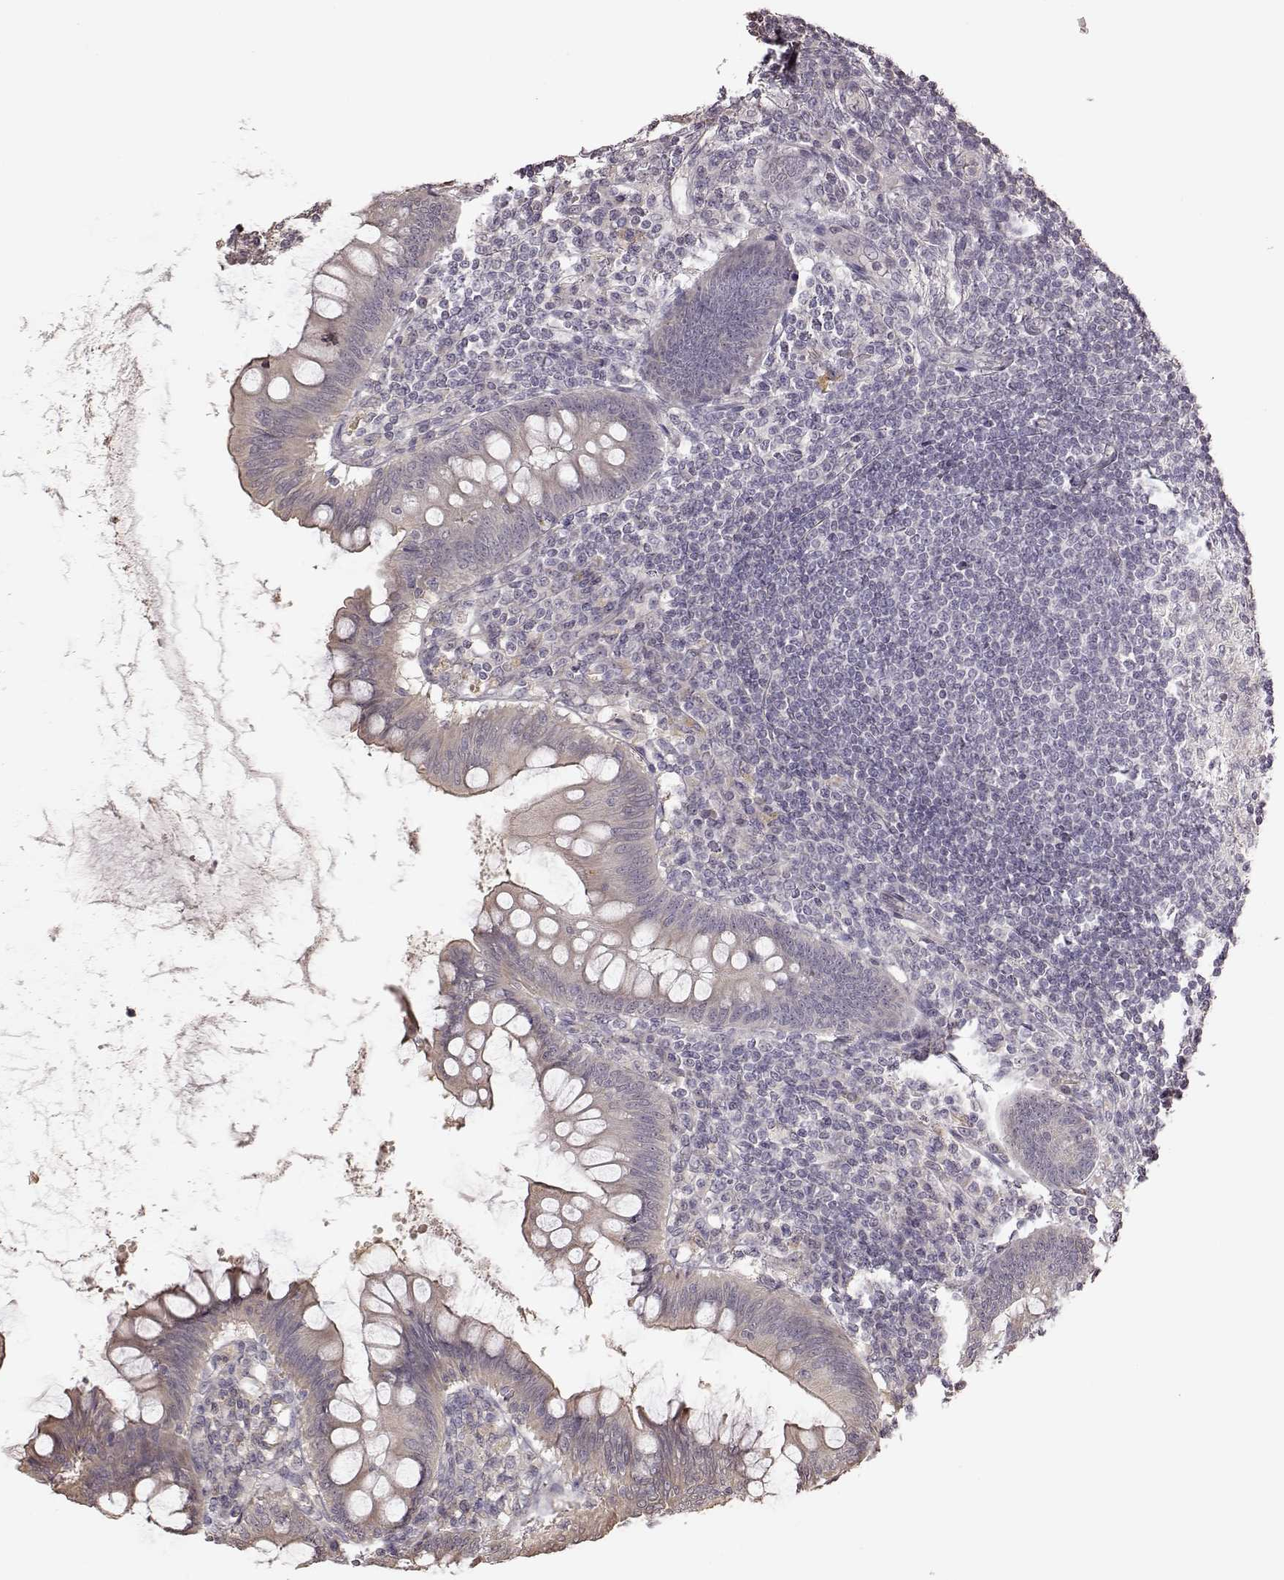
{"staining": {"intensity": "weak", "quantity": ">75%", "location": "cytoplasmic/membranous"}, "tissue": "appendix", "cell_type": "Glandular cells", "image_type": "normal", "snomed": [{"axis": "morphology", "description": "Normal tissue, NOS"}, {"axis": "topography", "description": "Appendix"}], "caption": "This is a photomicrograph of immunohistochemistry (IHC) staining of normal appendix, which shows weak expression in the cytoplasmic/membranous of glandular cells.", "gene": "CRB1", "patient": {"sex": "female", "age": 57}}